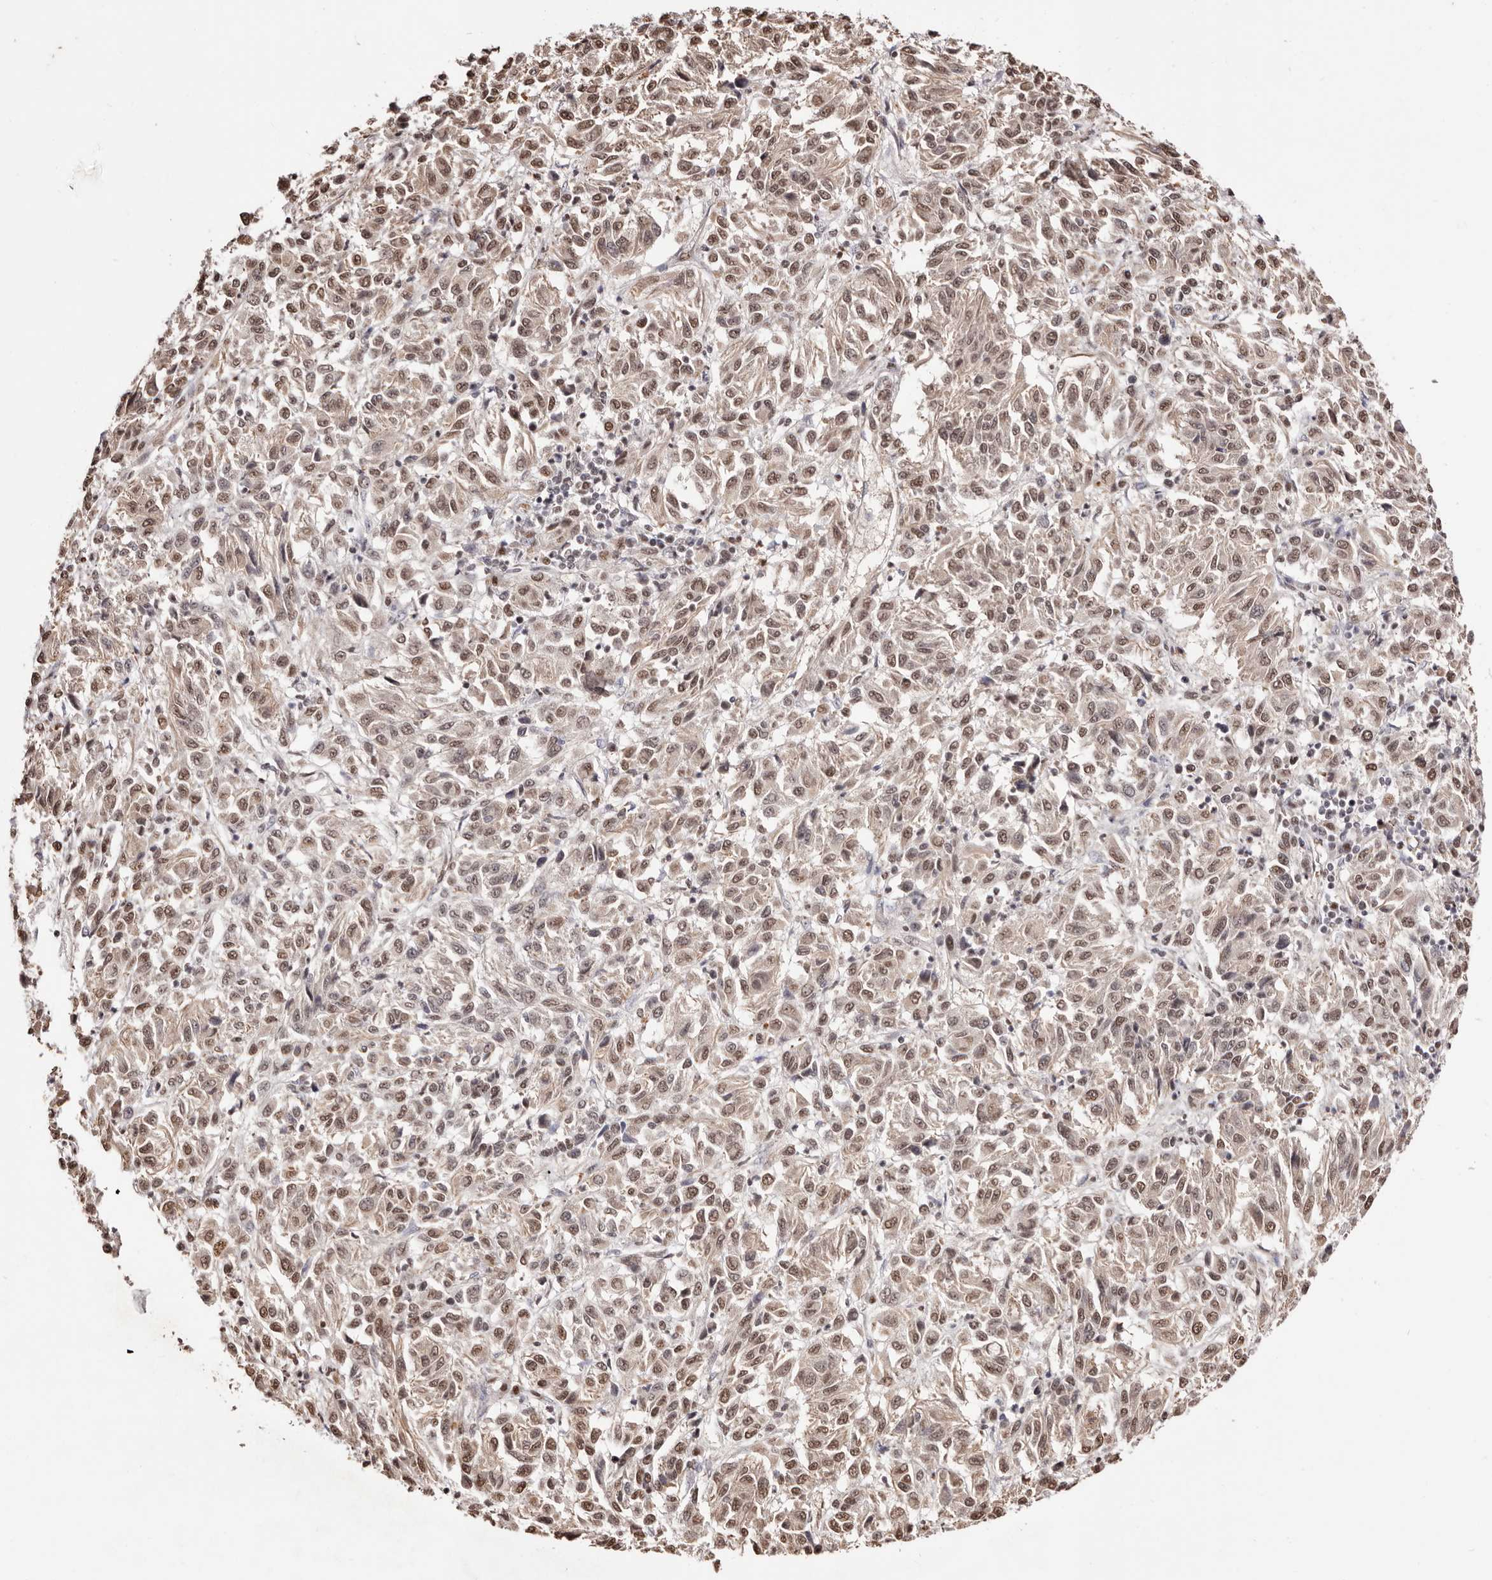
{"staining": {"intensity": "moderate", "quantity": ">75%", "location": "nuclear"}, "tissue": "melanoma", "cell_type": "Tumor cells", "image_type": "cancer", "snomed": [{"axis": "morphology", "description": "Malignant melanoma, Metastatic site"}, {"axis": "topography", "description": "Lung"}], "caption": "The photomicrograph shows staining of melanoma, revealing moderate nuclear protein staining (brown color) within tumor cells.", "gene": "BICRAL", "patient": {"sex": "male", "age": 64}}